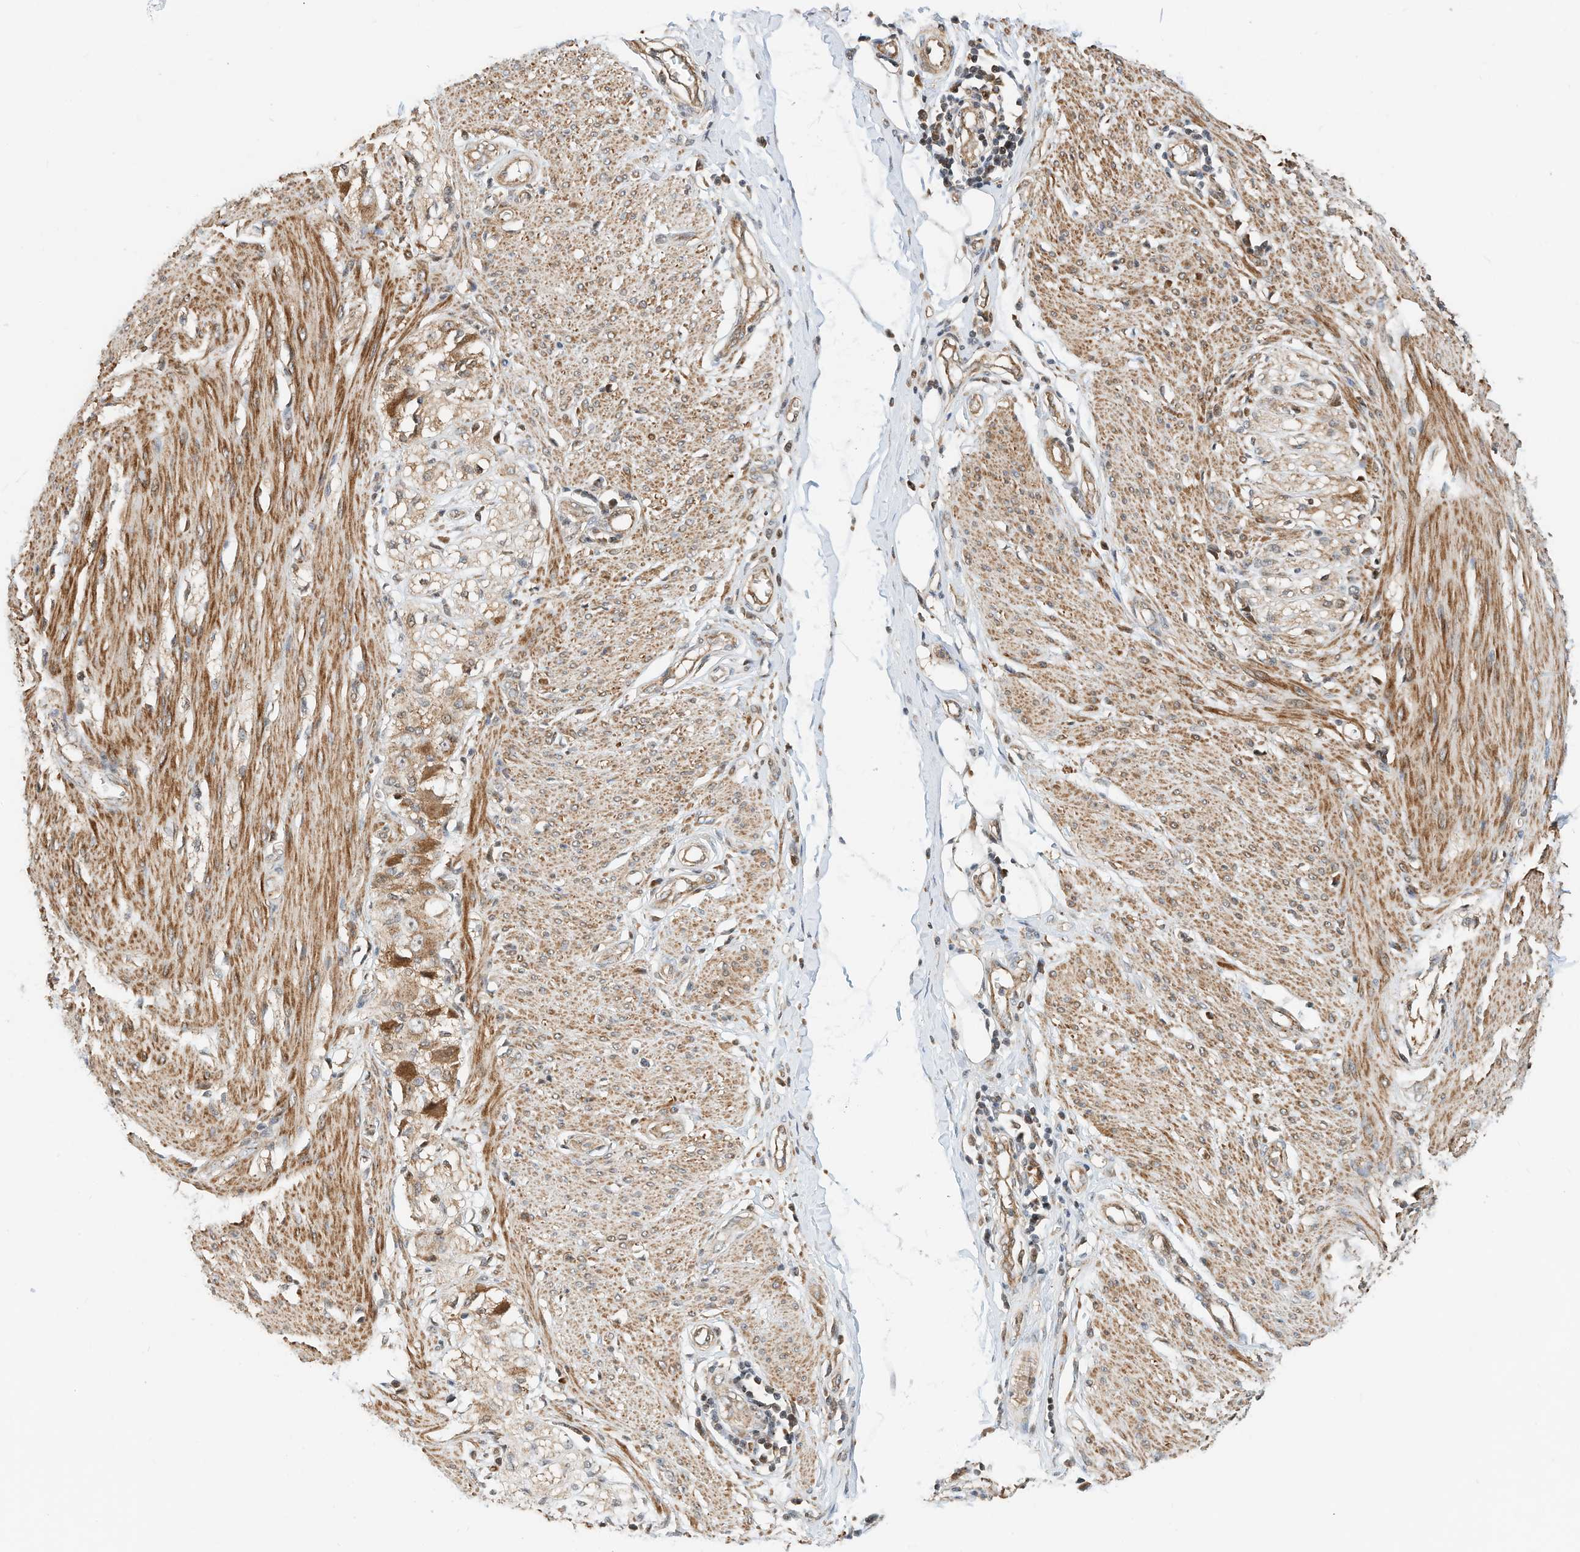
{"staining": {"intensity": "strong", "quantity": ">75%", "location": "cytoplasmic/membranous"}, "tissue": "smooth muscle", "cell_type": "Smooth muscle cells", "image_type": "normal", "snomed": [{"axis": "morphology", "description": "Normal tissue, NOS"}, {"axis": "morphology", "description": "Adenocarcinoma, NOS"}, {"axis": "topography", "description": "Colon"}, {"axis": "topography", "description": "Peripheral nerve tissue"}], "caption": "IHC staining of normal smooth muscle, which exhibits high levels of strong cytoplasmic/membranous expression in approximately >75% of smooth muscle cells indicating strong cytoplasmic/membranous protein staining. The staining was performed using DAB (3,3'-diaminobenzidine) (brown) for protein detection and nuclei were counterstained in hematoxylin (blue).", "gene": "CPAMD8", "patient": {"sex": "male", "age": 14}}